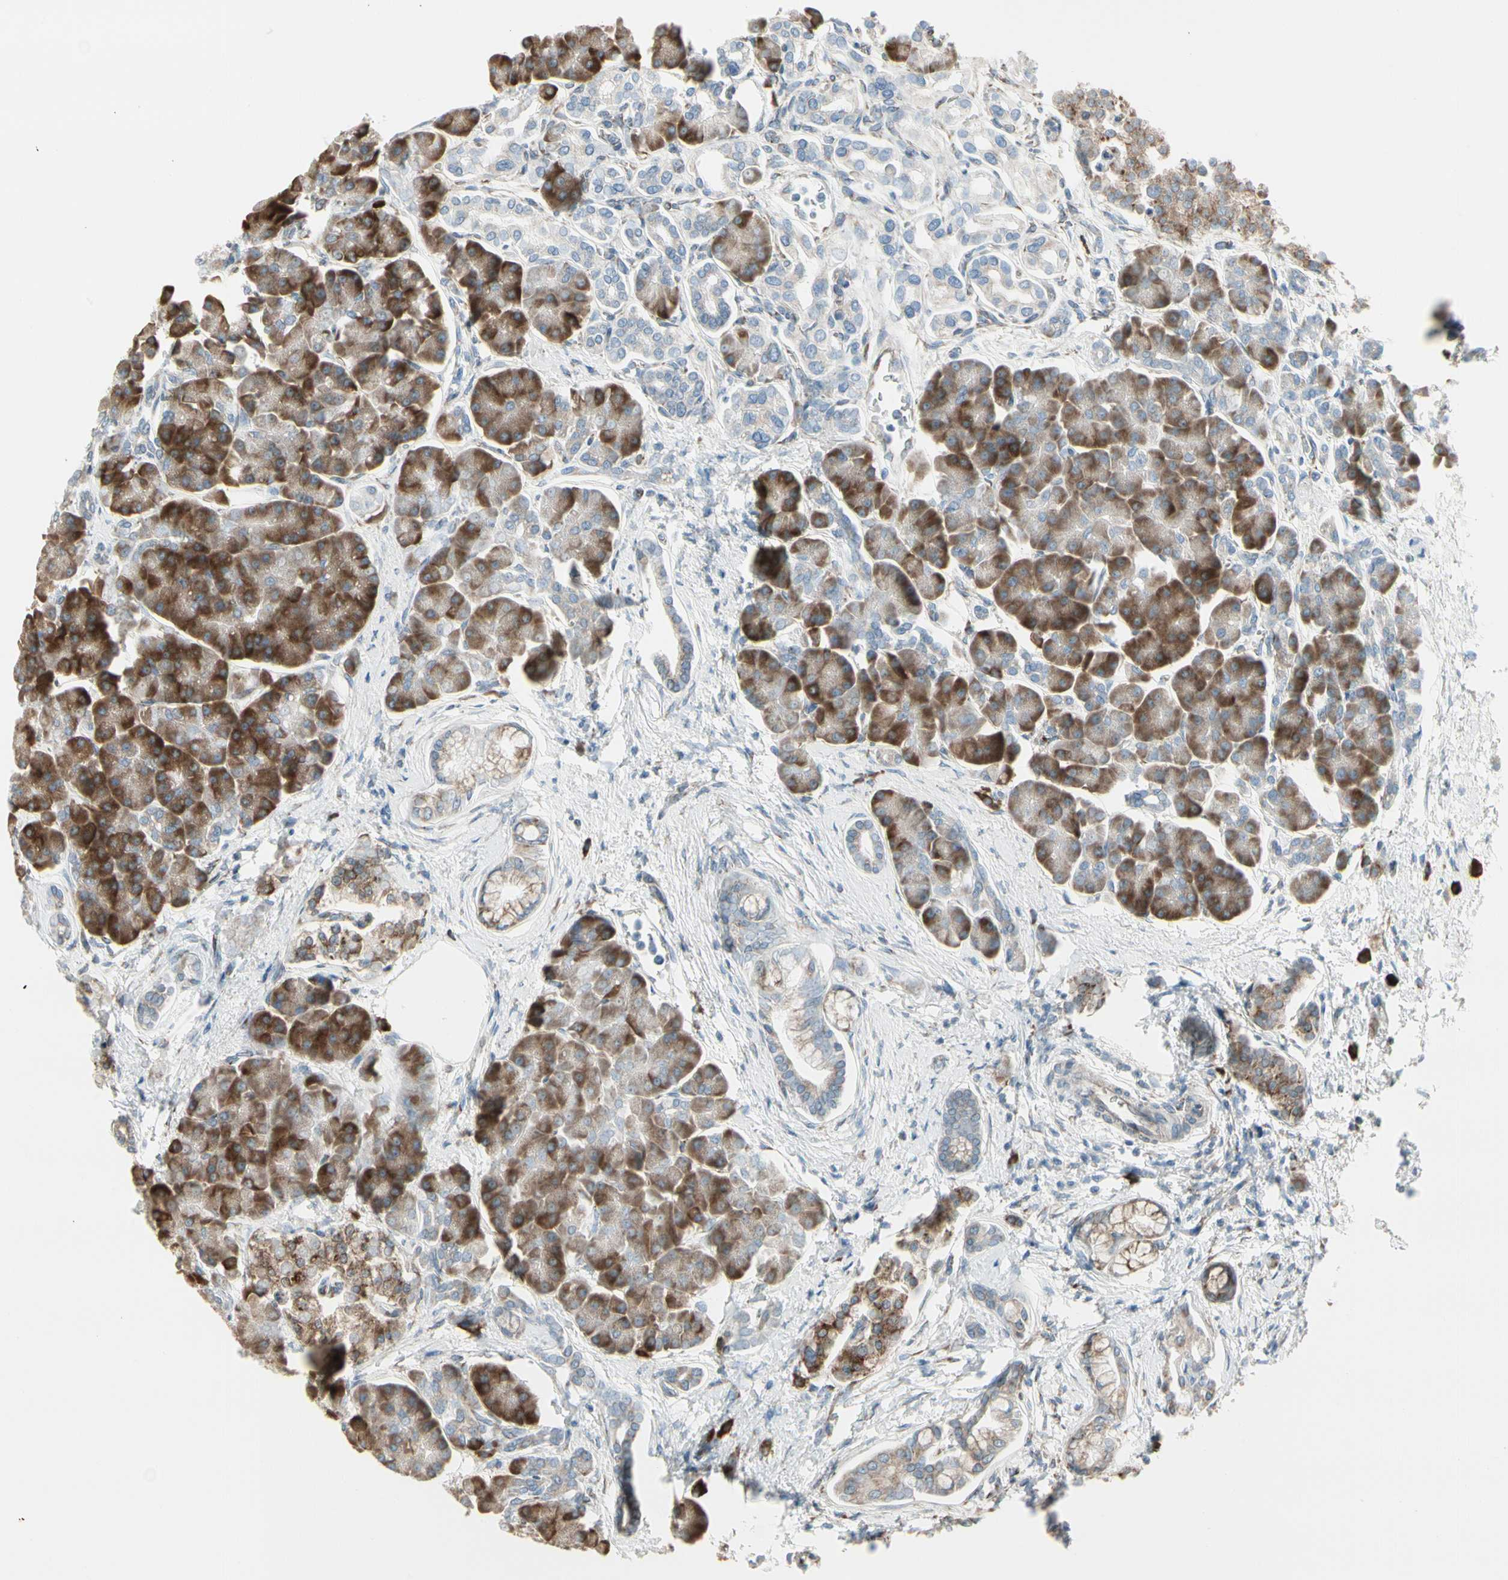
{"staining": {"intensity": "strong", "quantity": ">75%", "location": "cytoplasmic/membranous"}, "tissue": "pancreas", "cell_type": "Exocrine glandular cells", "image_type": "normal", "snomed": [{"axis": "morphology", "description": "Normal tissue, NOS"}, {"axis": "topography", "description": "Pancreas"}], "caption": "Pancreas stained with a brown dye exhibits strong cytoplasmic/membranous positive expression in approximately >75% of exocrine glandular cells.", "gene": "FNDC3A", "patient": {"sex": "female", "age": 70}}